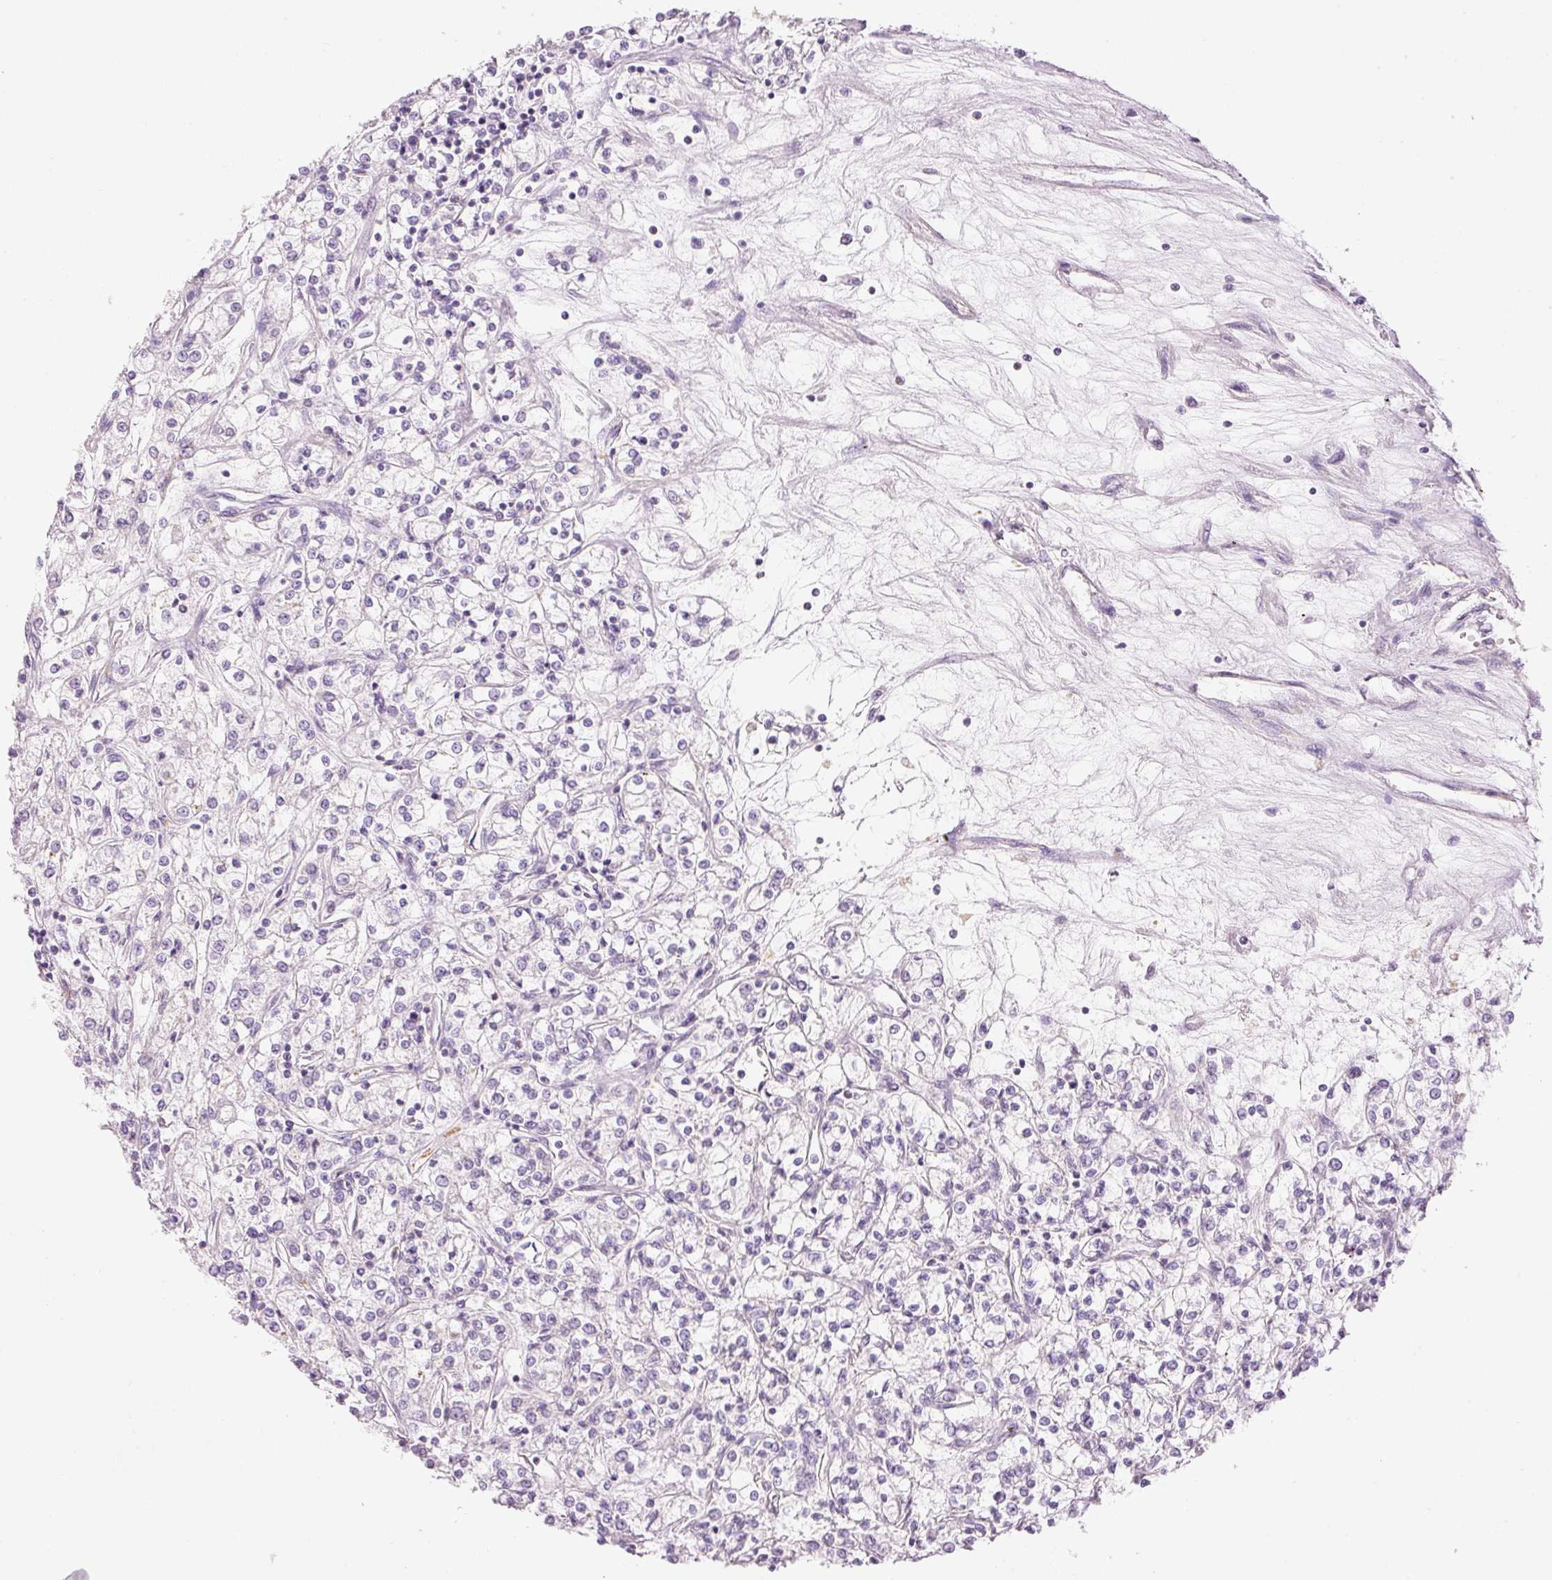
{"staining": {"intensity": "negative", "quantity": "none", "location": "none"}, "tissue": "renal cancer", "cell_type": "Tumor cells", "image_type": "cancer", "snomed": [{"axis": "morphology", "description": "Adenocarcinoma, NOS"}, {"axis": "topography", "description": "Kidney"}], "caption": "High magnification brightfield microscopy of renal cancer (adenocarcinoma) stained with DAB (brown) and counterstained with hematoxylin (blue): tumor cells show no significant staining. (Brightfield microscopy of DAB (3,3'-diaminobenzidine) immunohistochemistry at high magnification).", "gene": "CARD16", "patient": {"sex": "female", "age": 59}}